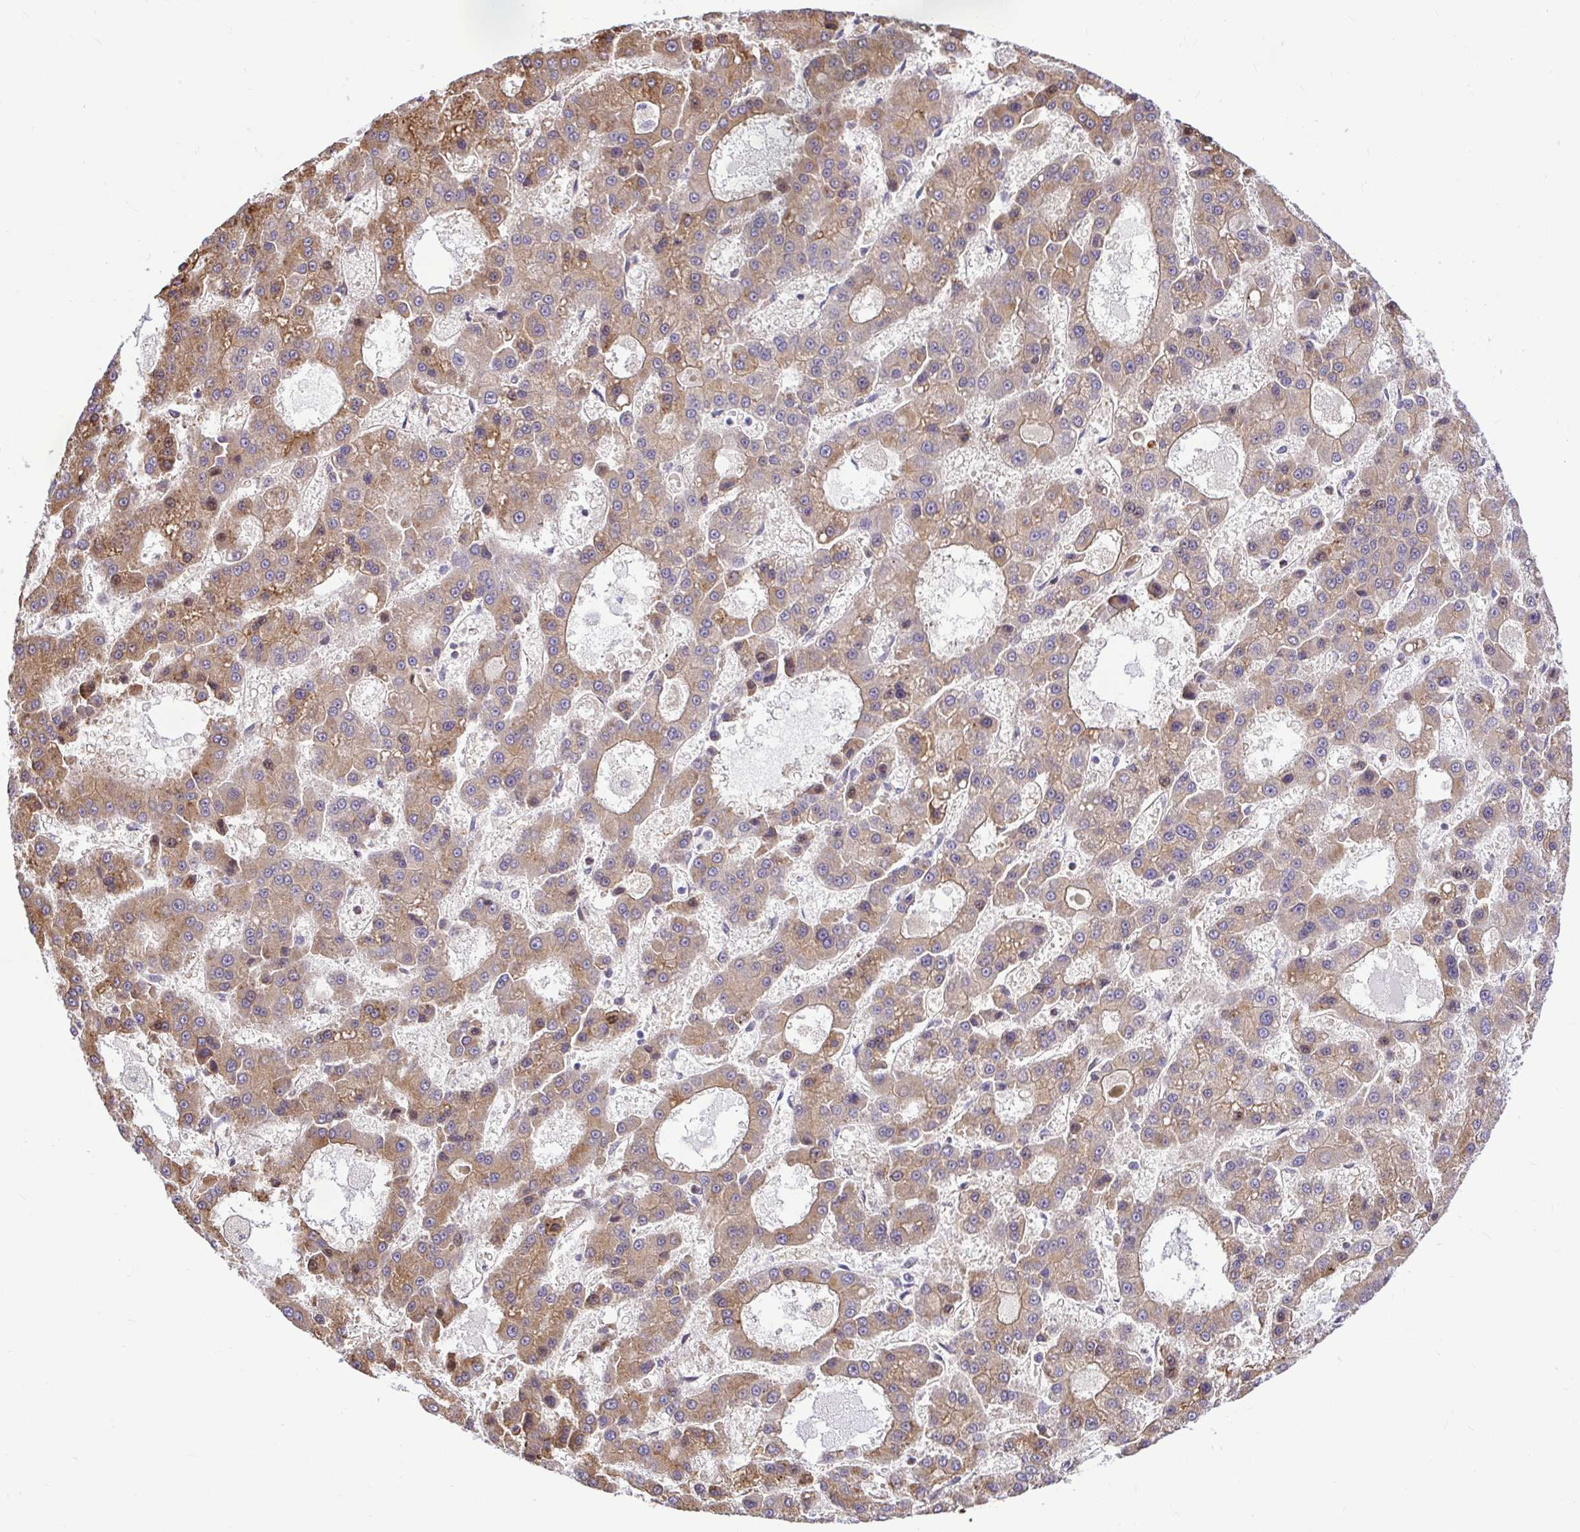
{"staining": {"intensity": "moderate", "quantity": ">75%", "location": "cytoplasmic/membranous"}, "tissue": "liver cancer", "cell_type": "Tumor cells", "image_type": "cancer", "snomed": [{"axis": "morphology", "description": "Carcinoma, Hepatocellular, NOS"}, {"axis": "topography", "description": "Liver"}], "caption": "Immunohistochemical staining of human liver cancer (hepatocellular carcinoma) demonstrates moderate cytoplasmic/membranous protein positivity in approximately >75% of tumor cells. The staining was performed using DAB (3,3'-diaminobenzidine), with brown indicating positive protein expression. Nuclei are stained blue with hematoxylin.", "gene": "TRIM55", "patient": {"sex": "male", "age": 70}}